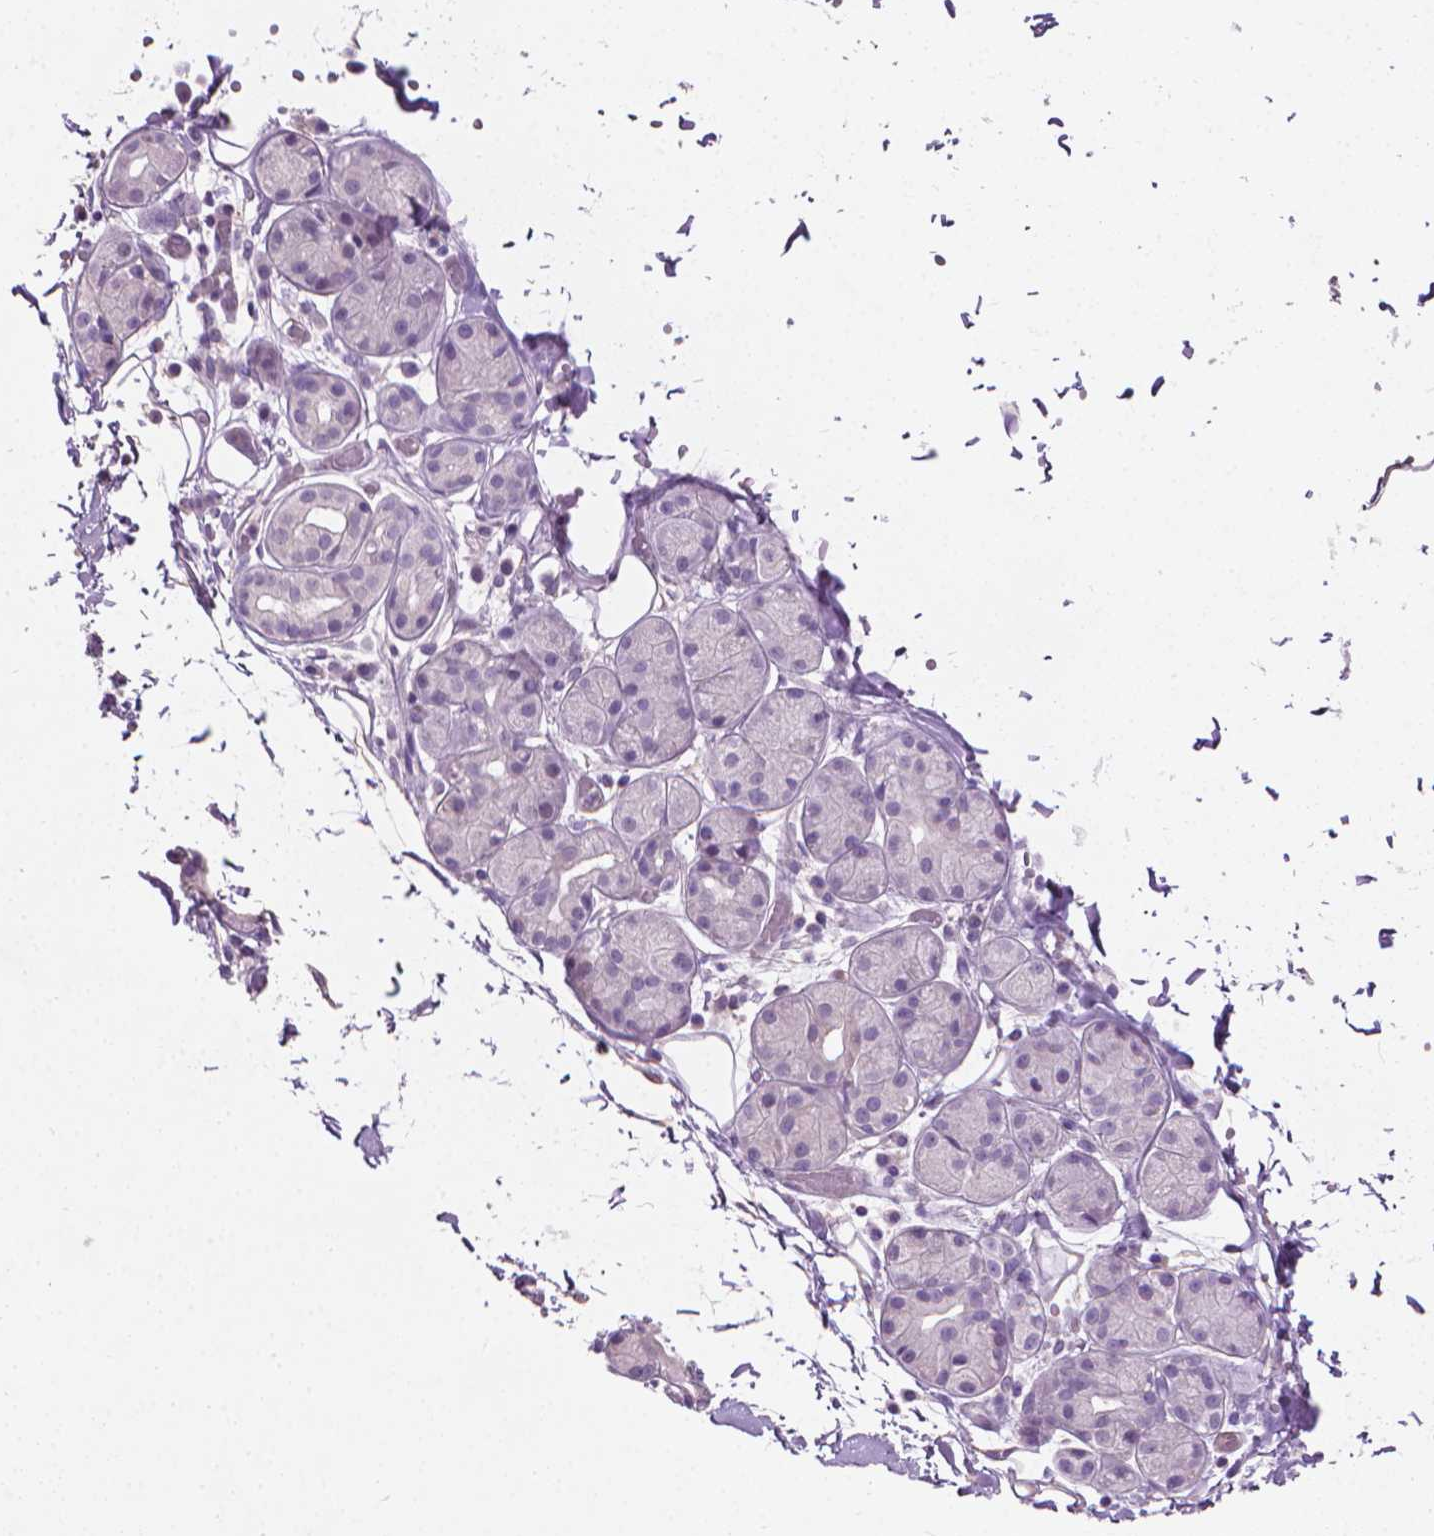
{"staining": {"intensity": "negative", "quantity": "none", "location": "none"}, "tissue": "salivary gland", "cell_type": "Glandular cells", "image_type": "normal", "snomed": [{"axis": "morphology", "description": "Normal tissue, NOS"}, {"axis": "topography", "description": "Salivary gland"}, {"axis": "topography", "description": "Peripheral nerve tissue"}], "caption": "Glandular cells are negative for brown protein staining in unremarkable salivary gland. The staining was performed using DAB (3,3'-diaminobenzidine) to visualize the protein expression in brown, while the nuclei were stained in blue with hematoxylin (Magnification: 20x).", "gene": "KRT73", "patient": {"sex": "male", "age": 71}}